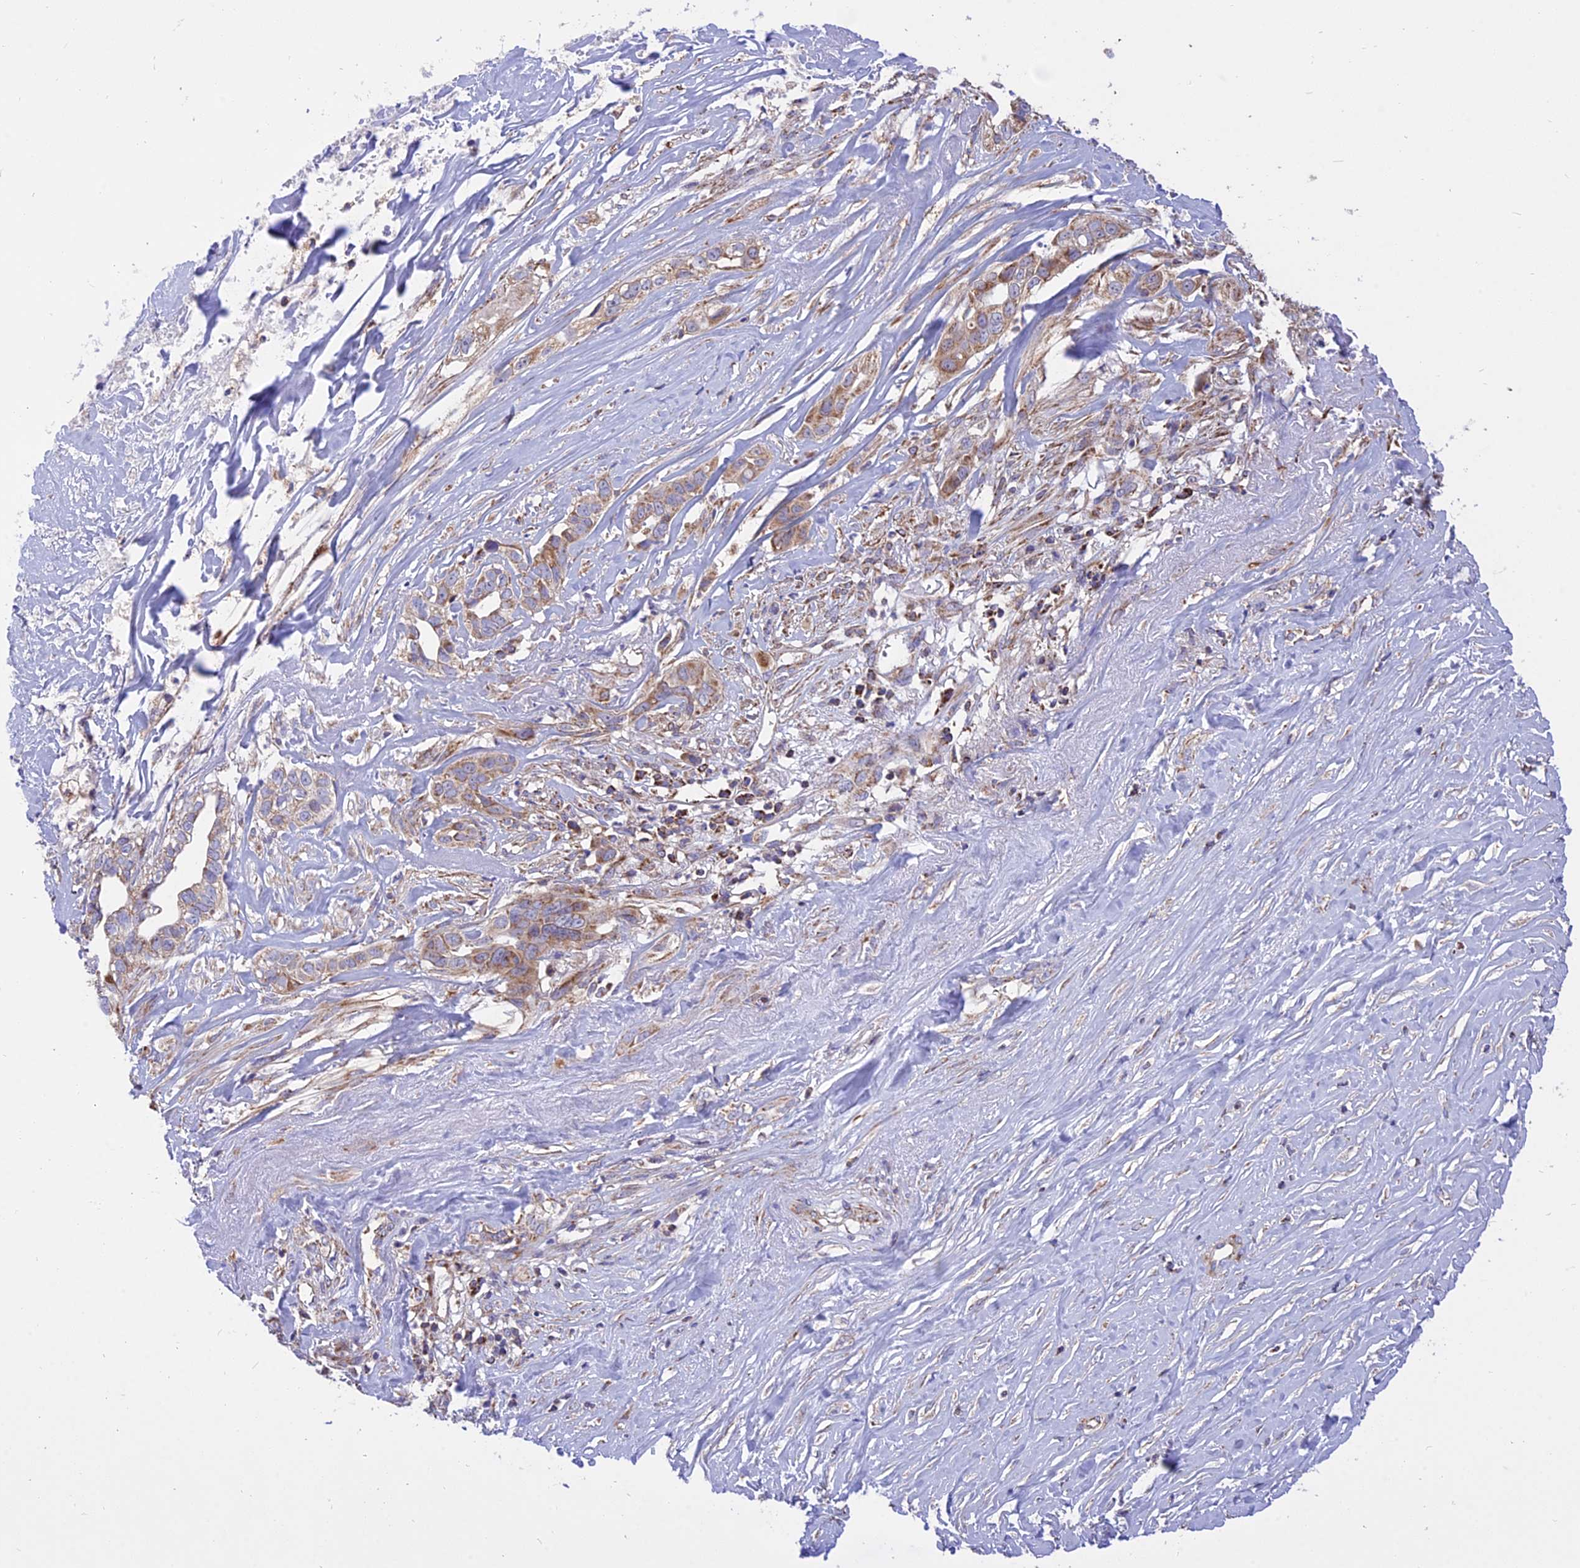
{"staining": {"intensity": "moderate", "quantity": "25%-75%", "location": "cytoplasmic/membranous"}, "tissue": "liver cancer", "cell_type": "Tumor cells", "image_type": "cancer", "snomed": [{"axis": "morphology", "description": "Cholangiocarcinoma"}, {"axis": "topography", "description": "Liver"}], "caption": "Immunohistochemical staining of human cholangiocarcinoma (liver) shows medium levels of moderate cytoplasmic/membranous protein staining in approximately 25%-75% of tumor cells.", "gene": "TTC4", "patient": {"sex": "female", "age": 79}}